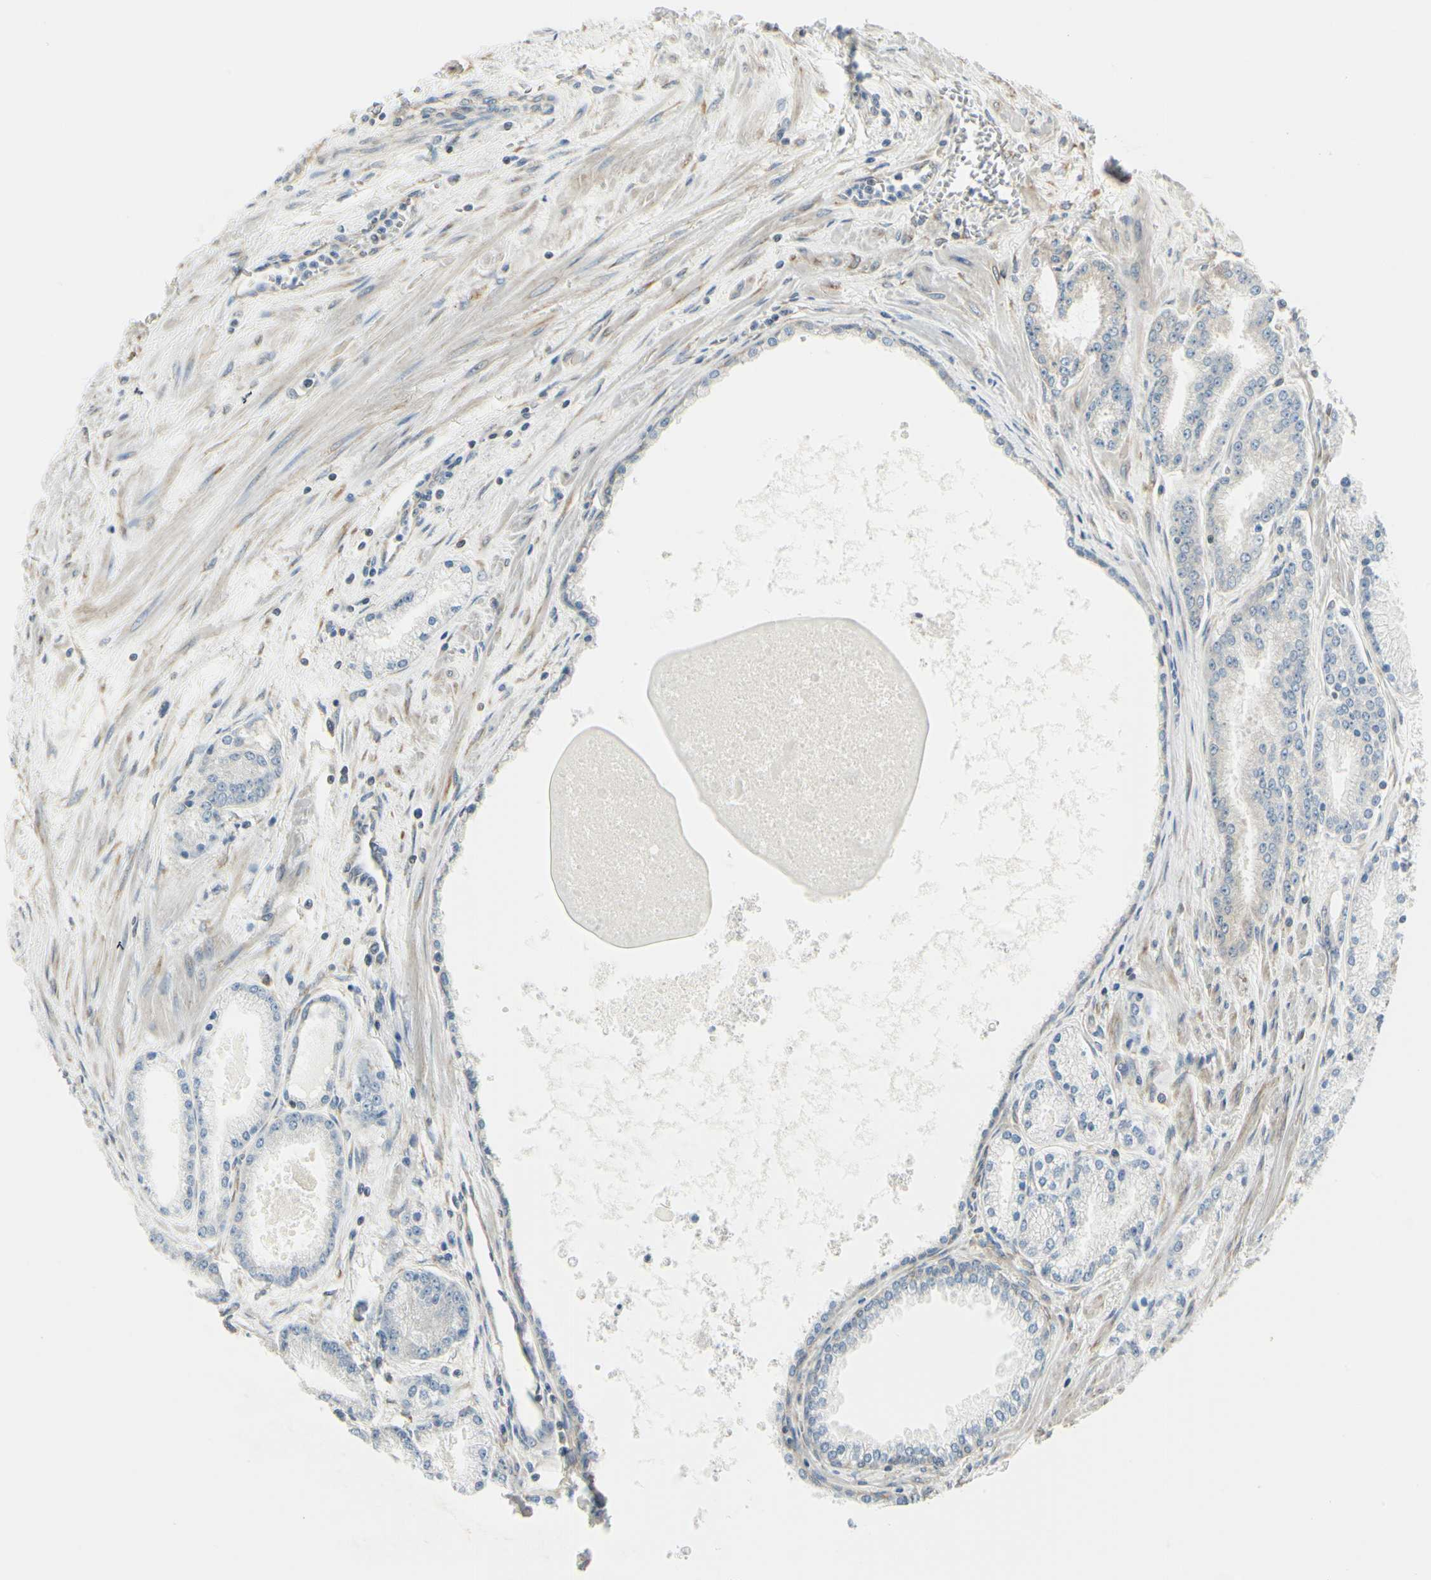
{"staining": {"intensity": "negative", "quantity": "none", "location": "none"}, "tissue": "prostate cancer", "cell_type": "Tumor cells", "image_type": "cancer", "snomed": [{"axis": "morphology", "description": "Adenocarcinoma, High grade"}, {"axis": "topography", "description": "Prostate"}], "caption": "This is an immunohistochemistry micrograph of human prostate cancer (high-grade adenocarcinoma). There is no positivity in tumor cells.", "gene": "IGDCC4", "patient": {"sex": "male", "age": 61}}